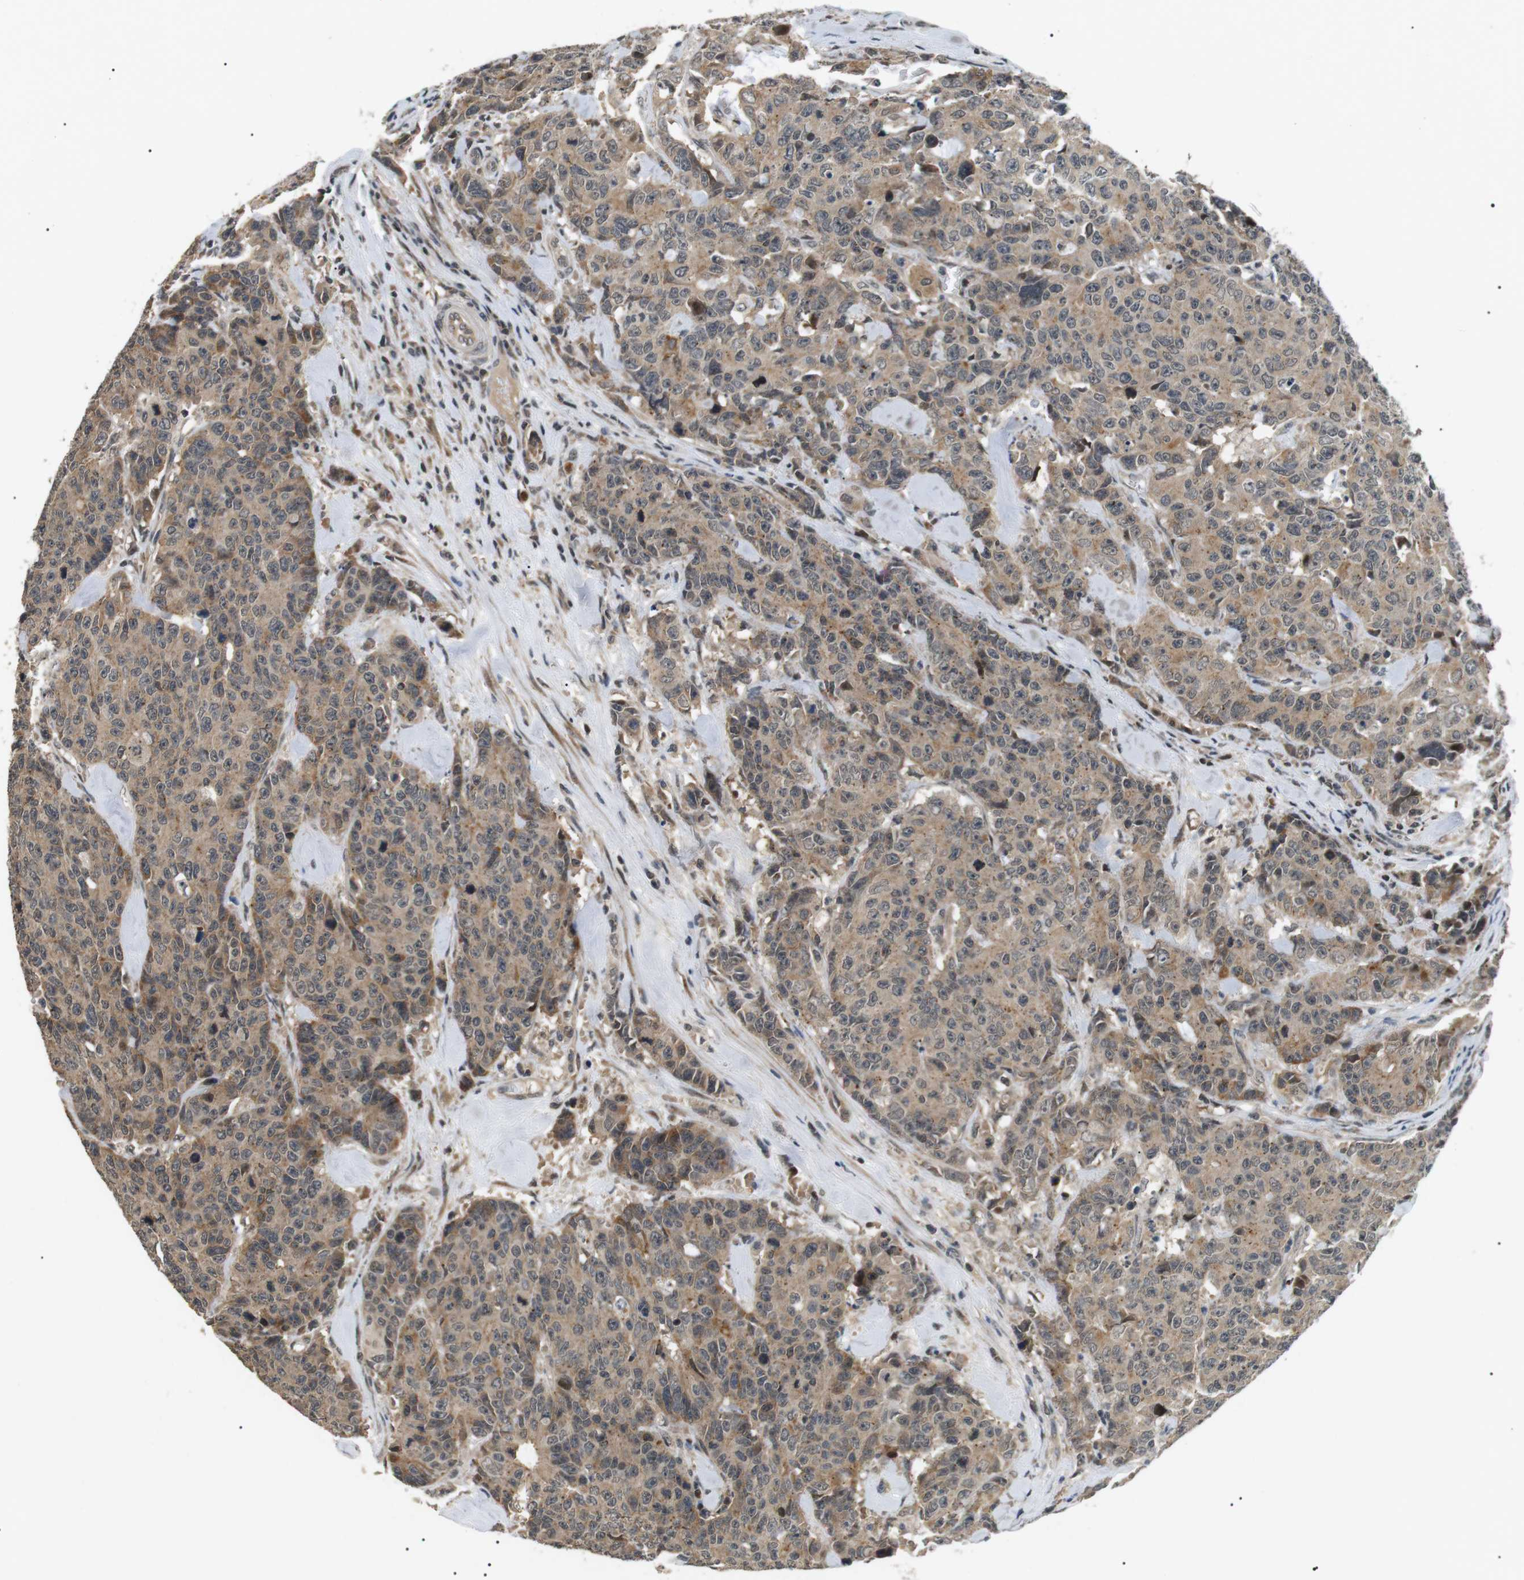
{"staining": {"intensity": "moderate", "quantity": ">75%", "location": "cytoplasmic/membranous"}, "tissue": "colorectal cancer", "cell_type": "Tumor cells", "image_type": "cancer", "snomed": [{"axis": "morphology", "description": "Adenocarcinoma, NOS"}, {"axis": "topography", "description": "Colon"}], "caption": "There is medium levels of moderate cytoplasmic/membranous staining in tumor cells of colorectal cancer, as demonstrated by immunohistochemical staining (brown color).", "gene": "HSPA13", "patient": {"sex": "female", "age": 86}}